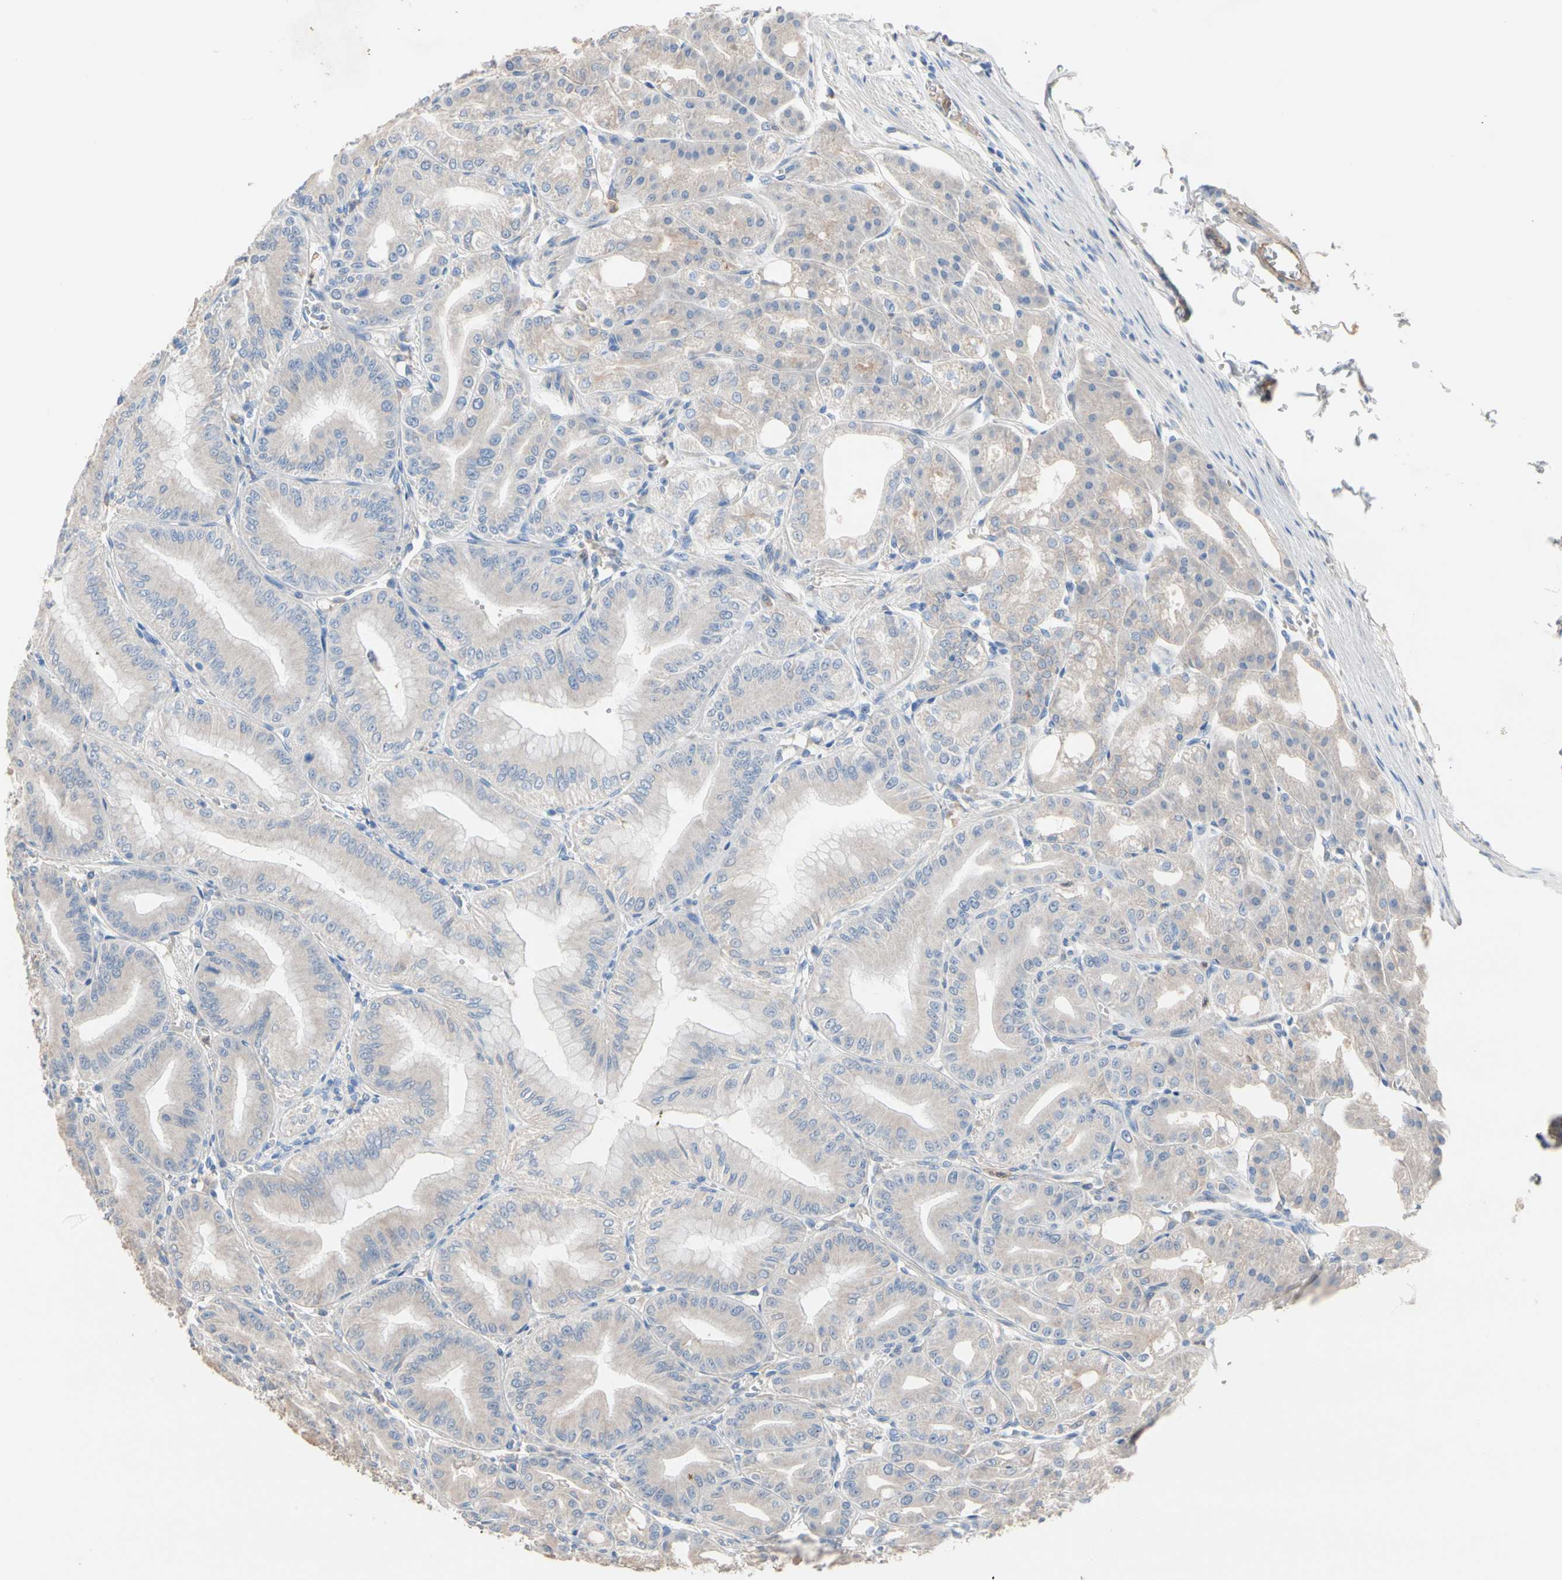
{"staining": {"intensity": "moderate", "quantity": "<25%", "location": "cytoplasmic/membranous"}, "tissue": "stomach", "cell_type": "Glandular cells", "image_type": "normal", "snomed": [{"axis": "morphology", "description": "Normal tissue, NOS"}, {"axis": "topography", "description": "Stomach, lower"}], "caption": "Immunohistochemistry micrograph of normal stomach: stomach stained using immunohistochemistry exhibits low levels of moderate protein expression localized specifically in the cytoplasmic/membranous of glandular cells, appearing as a cytoplasmic/membranous brown color.", "gene": "BBOX1", "patient": {"sex": "male", "age": 71}}